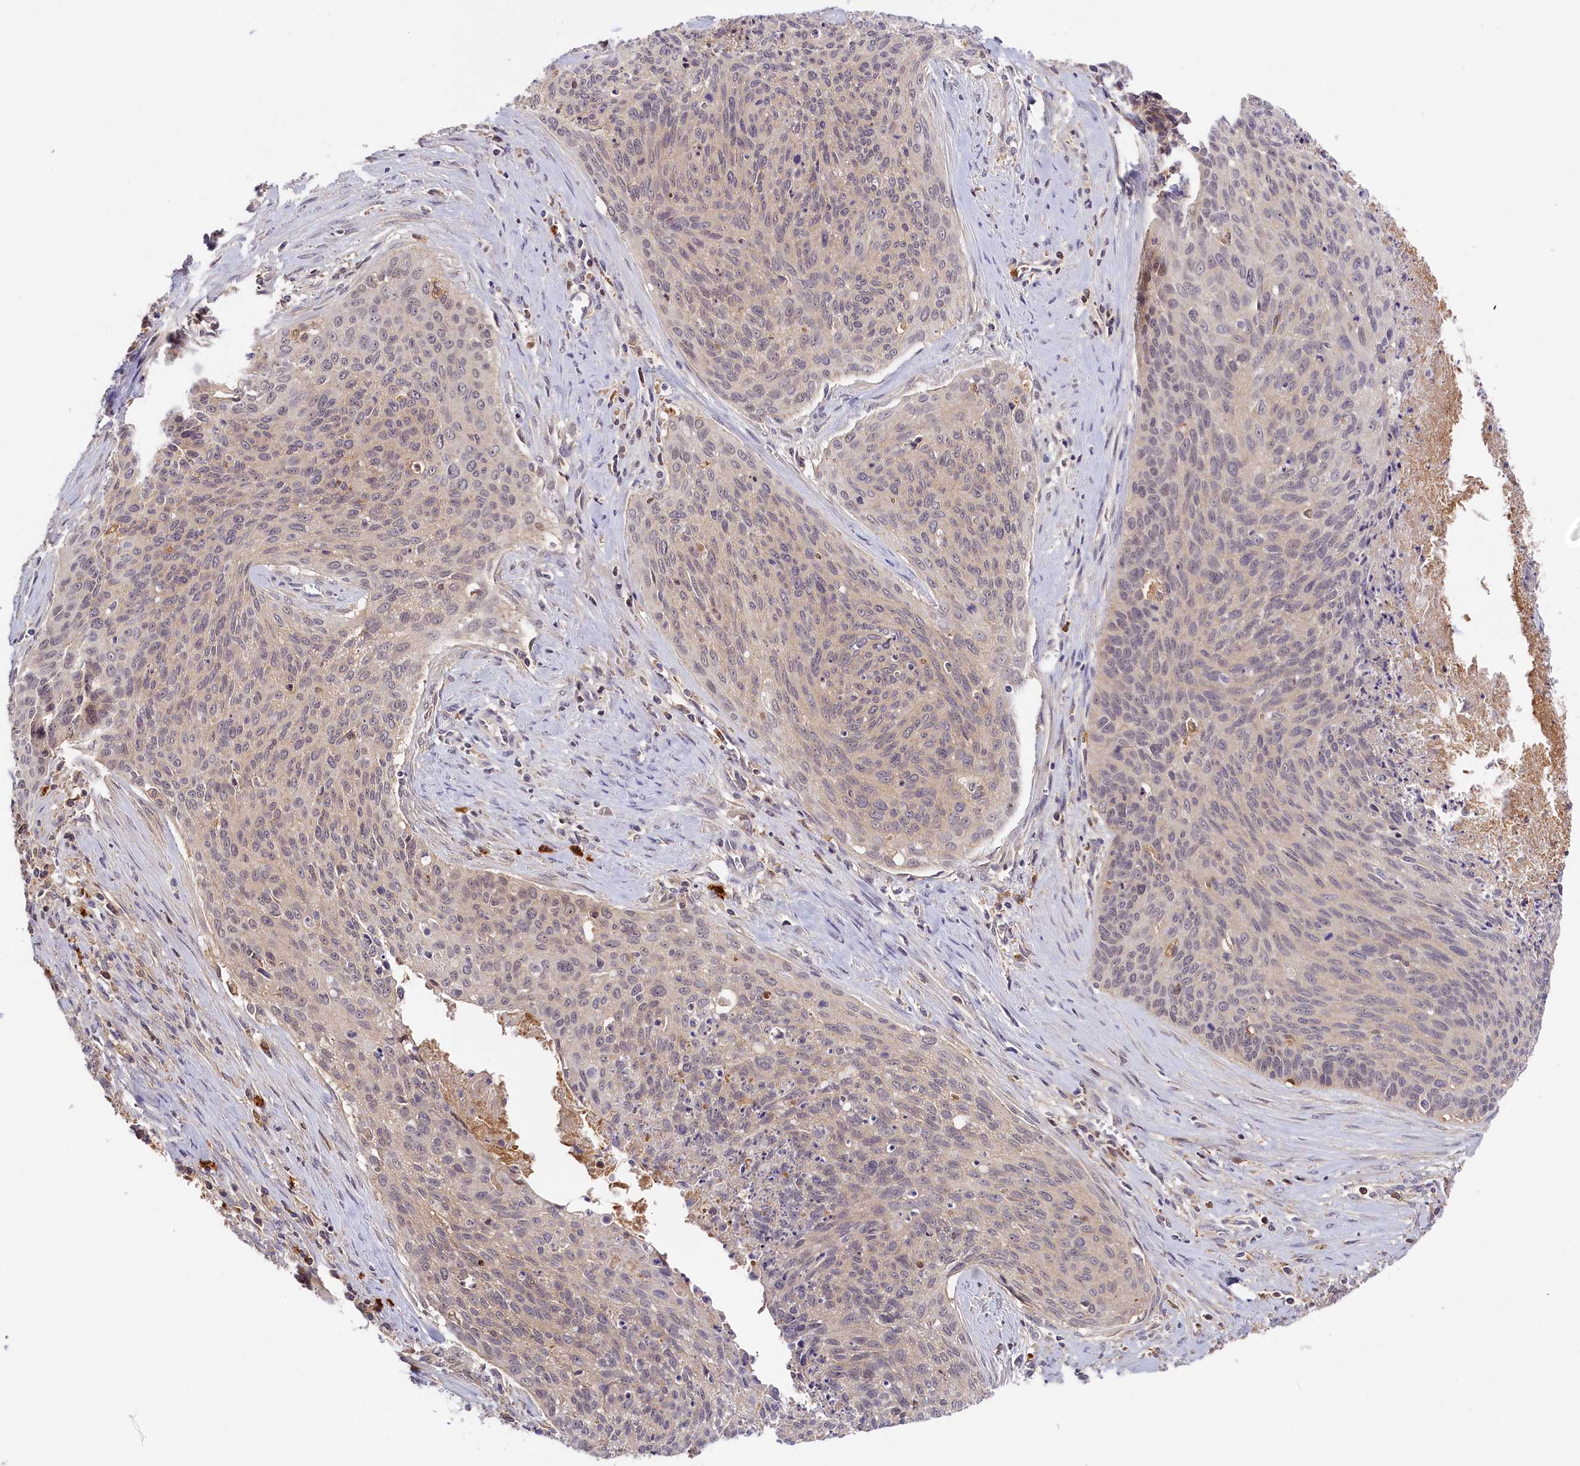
{"staining": {"intensity": "weak", "quantity": "<25%", "location": "cytoplasmic/membranous"}, "tissue": "cervical cancer", "cell_type": "Tumor cells", "image_type": "cancer", "snomed": [{"axis": "morphology", "description": "Squamous cell carcinoma, NOS"}, {"axis": "topography", "description": "Cervix"}], "caption": "Tumor cells show no significant staining in cervical squamous cell carcinoma.", "gene": "ADGRD1", "patient": {"sex": "female", "age": 55}}